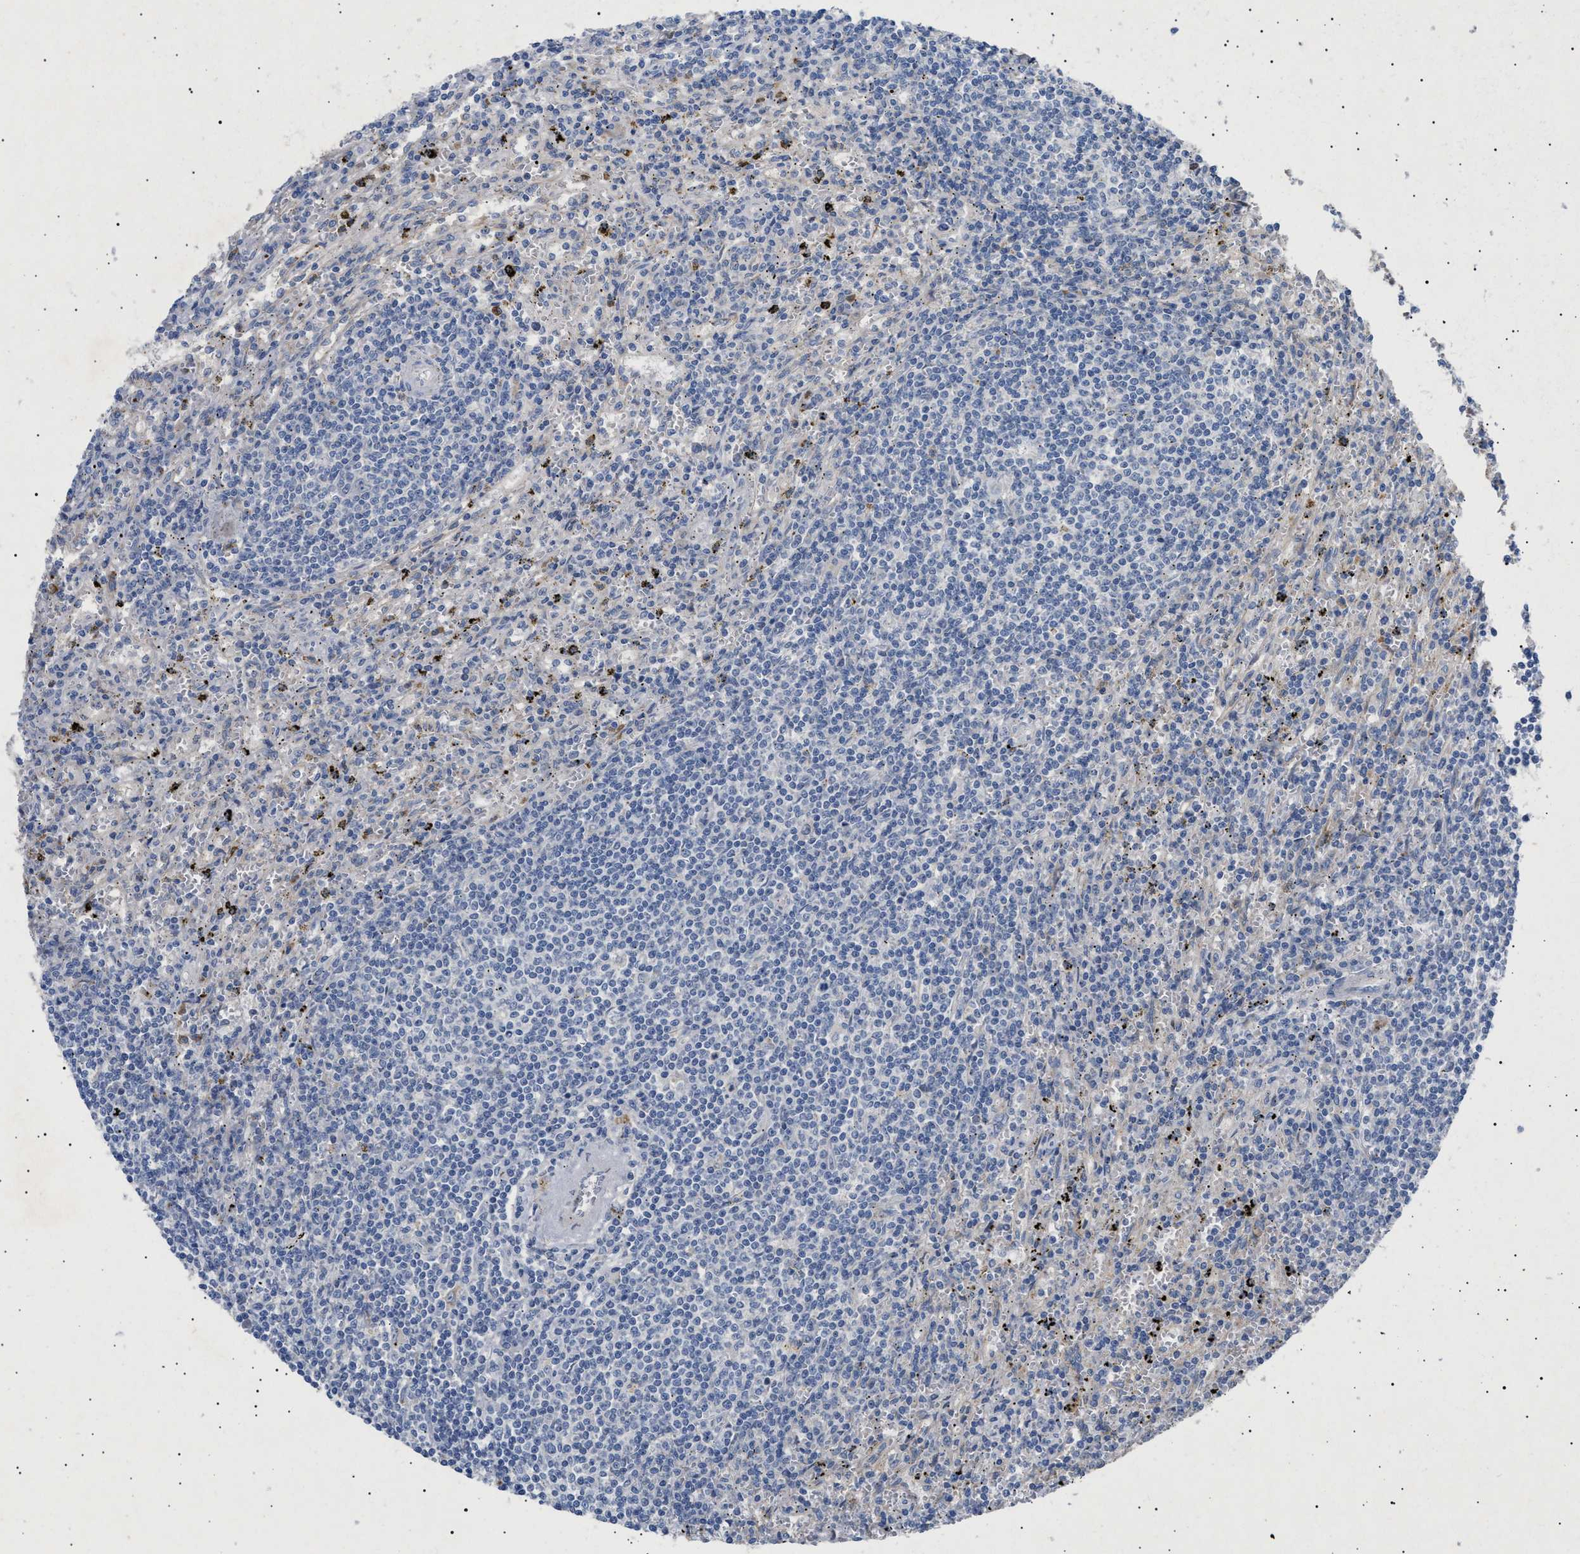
{"staining": {"intensity": "negative", "quantity": "none", "location": "none"}, "tissue": "lymphoma", "cell_type": "Tumor cells", "image_type": "cancer", "snomed": [{"axis": "morphology", "description": "Malignant lymphoma, non-Hodgkin's type, Low grade"}, {"axis": "topography", "description": "Spleen"}], "caption": "Tumor cells show no significant protein expression in malignant lymphoma, non-Hodgkin's type (low-grade).", "gene": "SIRT5", "patient": {"sex": "male", "age": 76}}